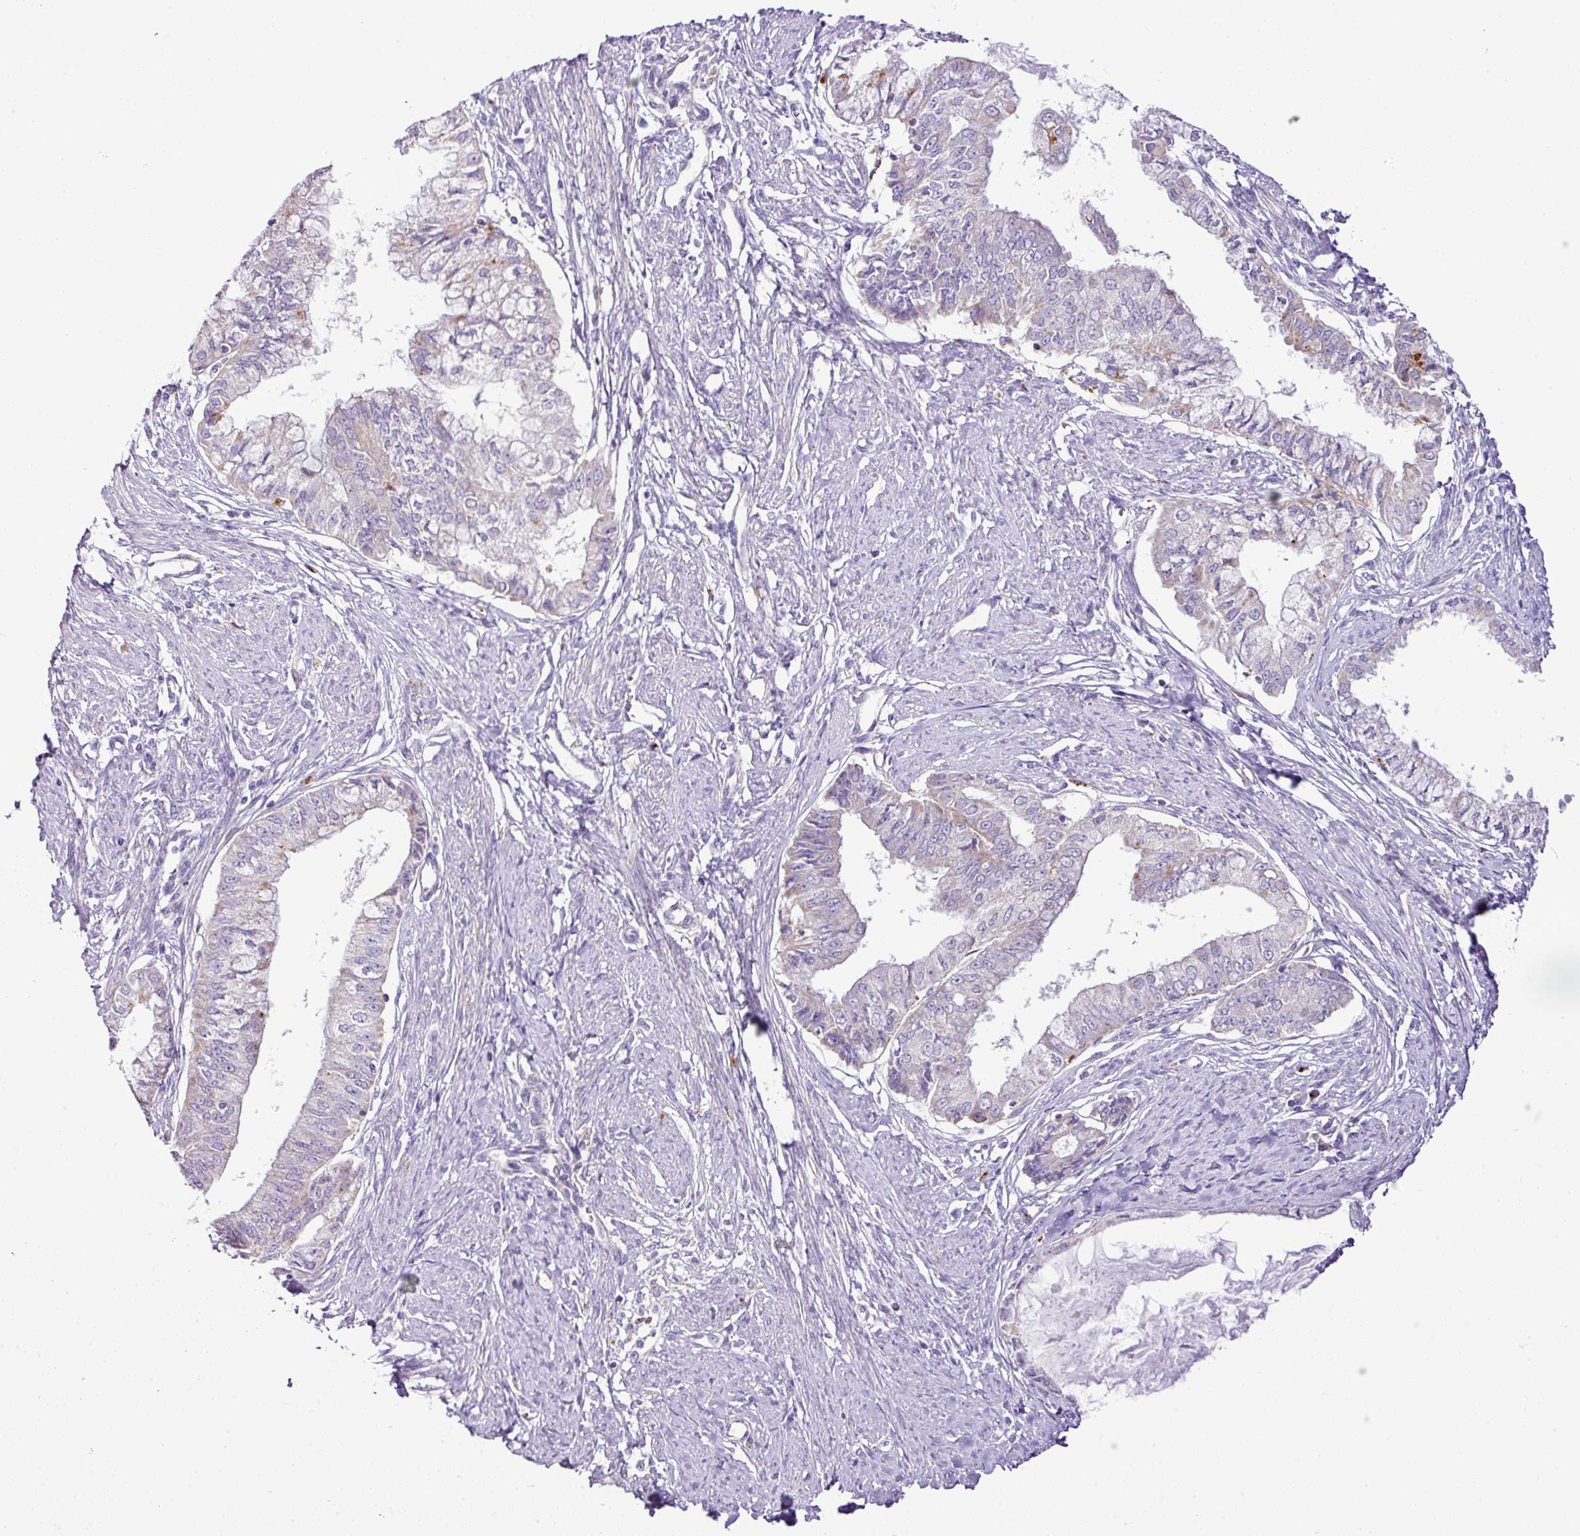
{"staining": {"intensity": "moderate", "quantity": "<25%", "location": "cytoplasmic/membranous"}, "tissue": "endometrial cancer", "cell_type": "Tumor cells", "image_type": "cancer", "snomed": [{"axis": "morphology", "description": "Adenocarcinoma, NOS"}, {"axis": "topography", "description": "Endometrium"}], "caption": "Protein positivity by immunohistochemistry (IHC) exhibits moderate cytoplasmic/membranous staining in approximately <25% of tumor cells in endometrial cancer.", "gene": "PGAP4", "patient": {"sex": "female", "age": 76}}